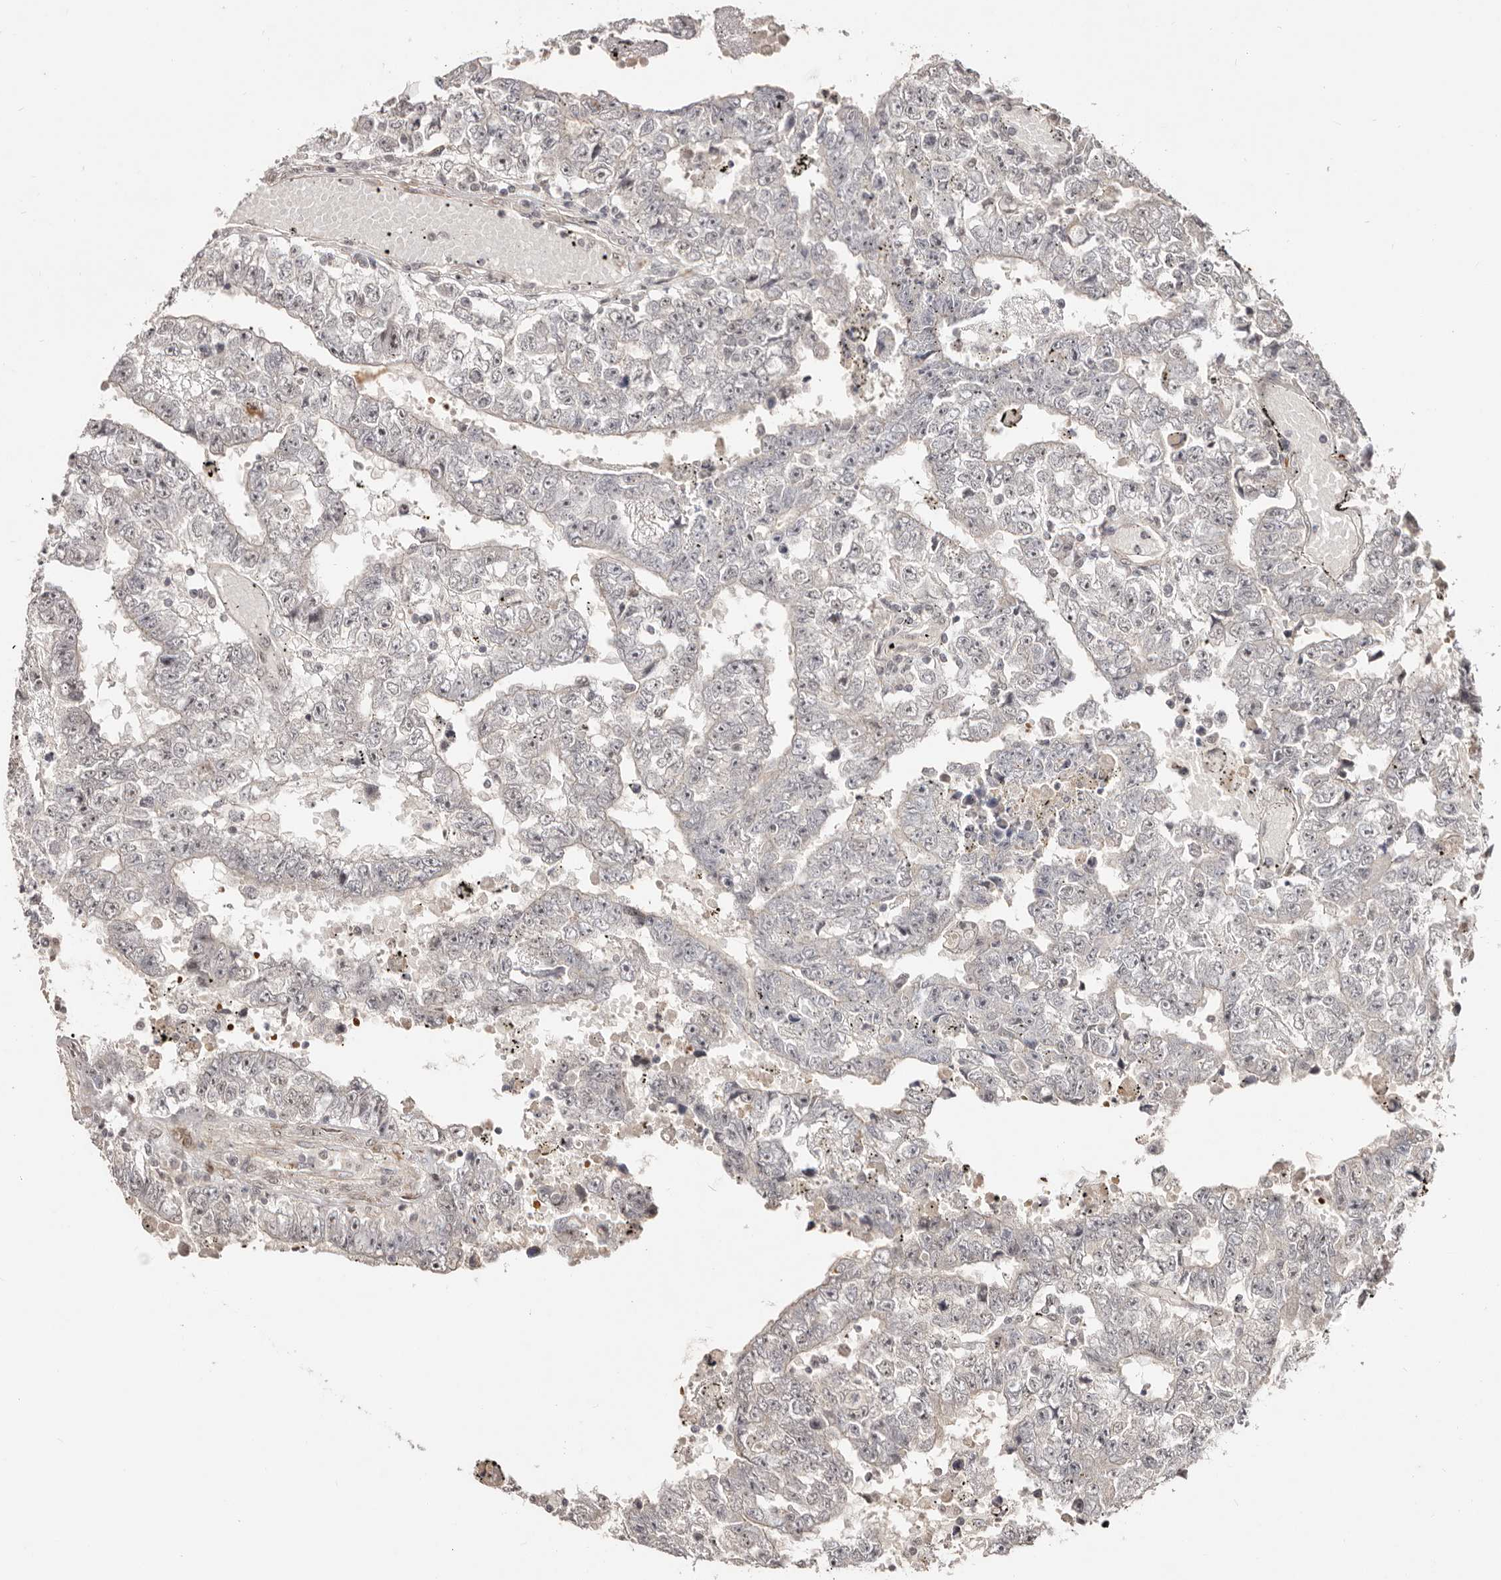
{"staining": {"intensity": "negative", "quantity": "none", "location": "none"}, "tissue": "testis cancer", "cell_type": "Tumor cells", "image_type": "cancer", "snomed": [{"axis": "morphology", "description": "Carcinoma, Embryonal, NOS"}, {"axis": "topography", "description": "Testis"}], "caption": "The photomicrograph shows no significant positivity in tumor cells of testis cancer. (DAB immunohistochemistry (IHC), high magnification).", "gene": "SRCAP", "patient": {"sex": "male", "age": 25}}